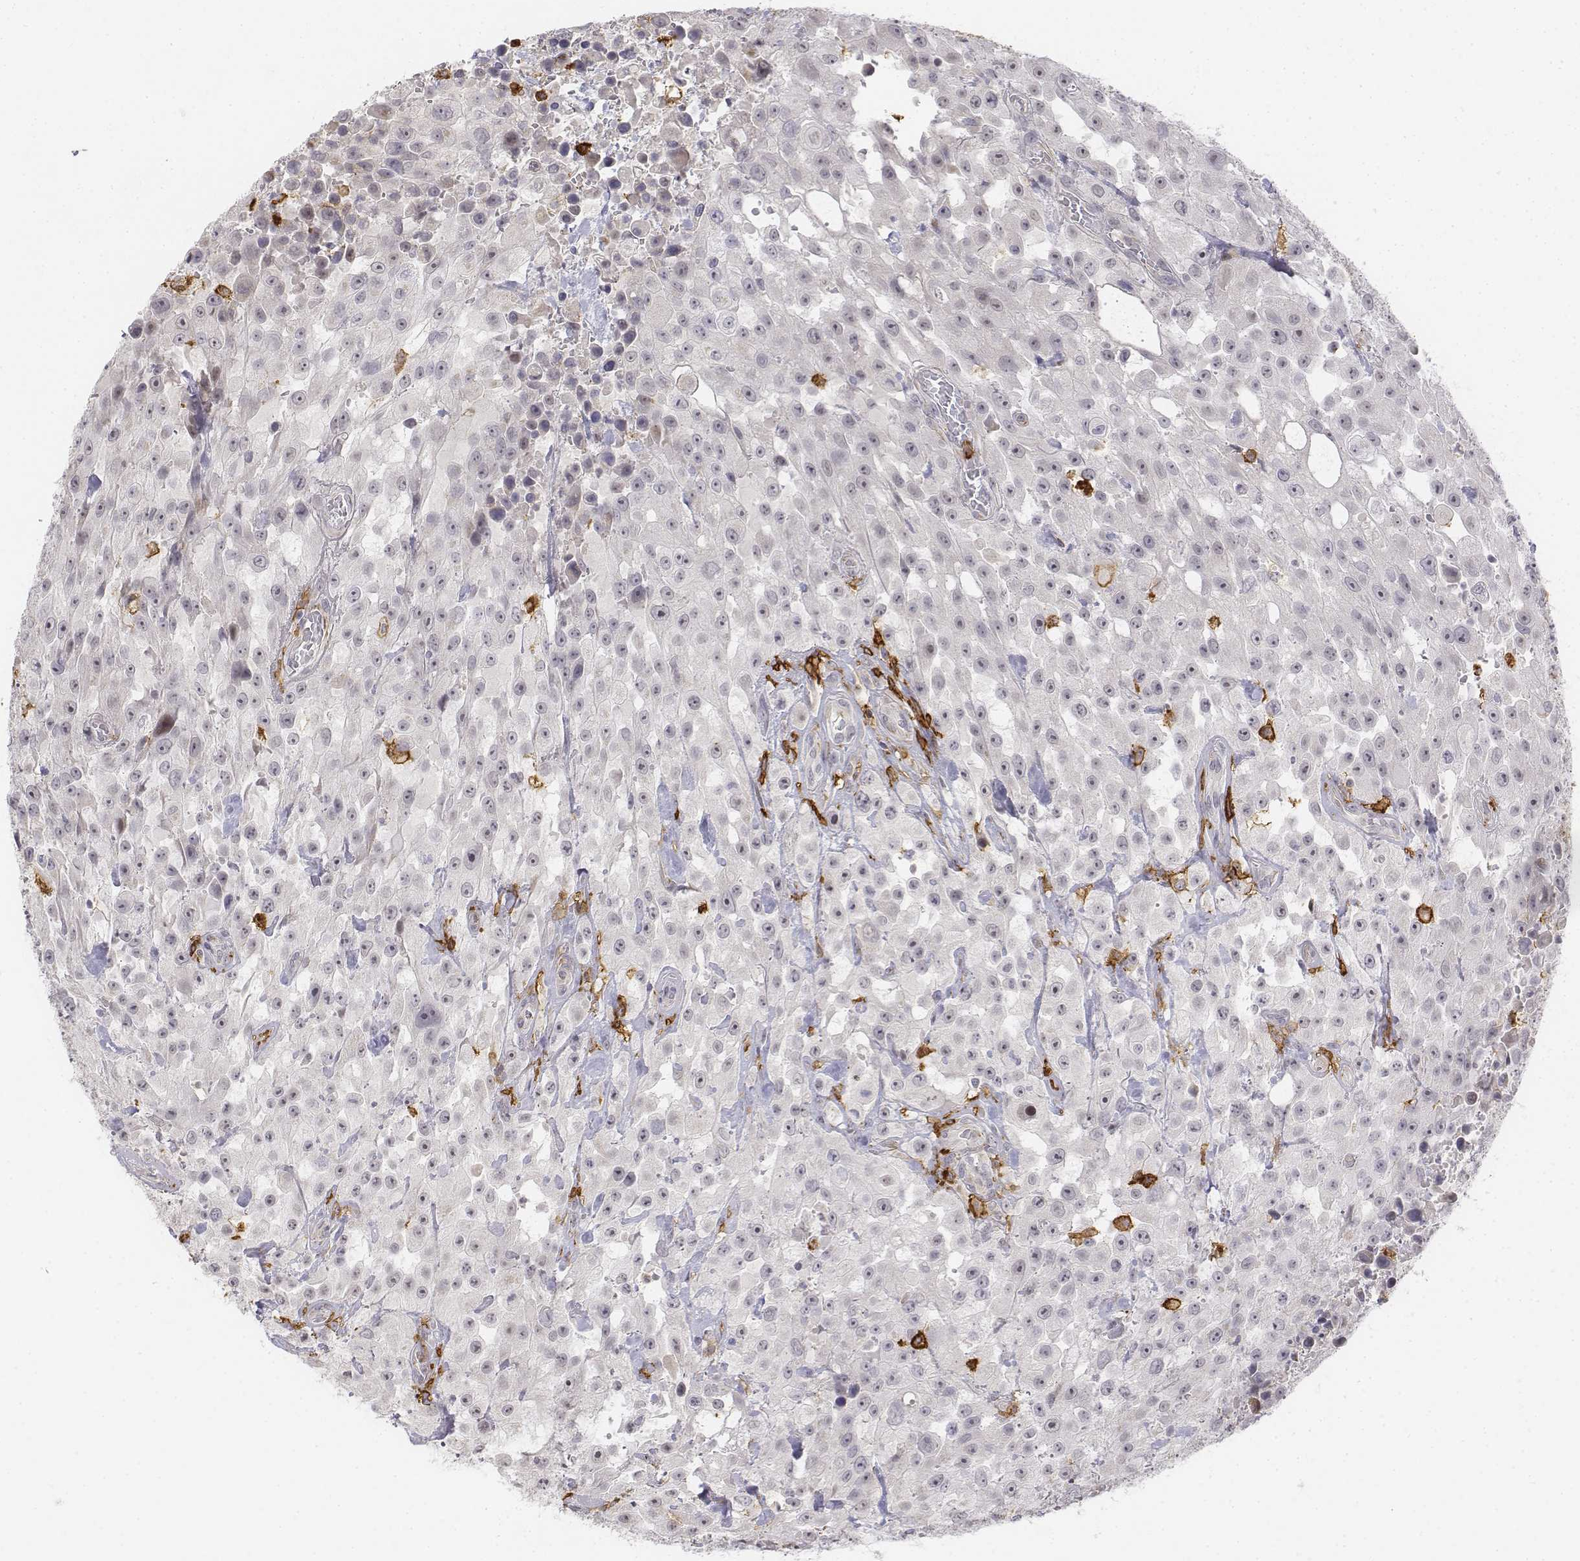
{"staining": {"intensity": "negative", "quantity": "none", "location": "none"}, "tissue": "urothelial cancer", "cell_type": "Tumor cells", "image_type": "cancer", "snomed": [{"axis": "morphology", "description": "Urothelial carcinoma, High grade"}, {"axis": "topography", "description": "Urinary bladder"}], "caption": "Immunohistochemistry (IHC) photomicrograph of urothelial carcinoma (high-grade) stained for a protein (brown), which exhibits no expression in tumor cells.", "gene": "CD14", "patient": {"sex": "male", "age": 79}}